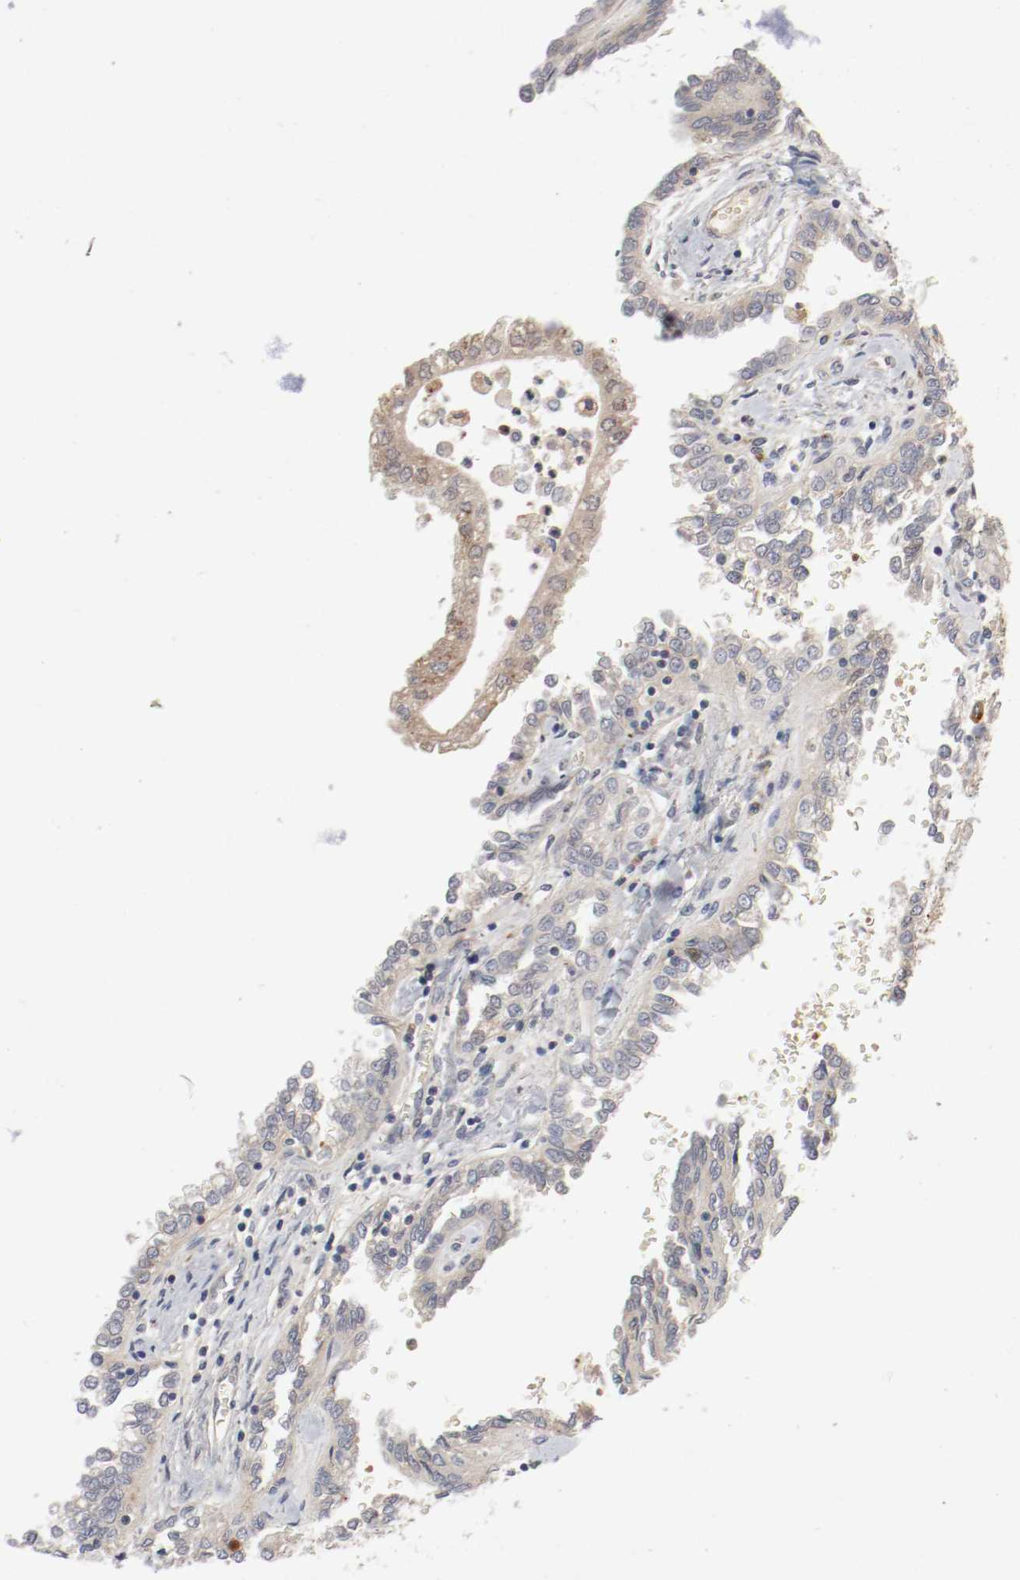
{"staining": {"intensity": "weak", "quantity": "25%-75%", "location": "cytoplasmic/membranous"}, "tissue": "renal cancer", "cell_type": "Tumor cells", "image_type": "cancer", "snomed": [{"axis": "morphology", "description": "Inflammation, NOS"}, {"axis": "morphology", "description": "Adenocarcinoma, NOS"}, {"axis": "topography", "description": "Kidney"}], "caption": "Adenocarcinoma (renal) stained for a protein demonstrates weak cytoplasmic/membranous positivity in tumor cells.", "gene": "REN", "patient": {"sex": "male", "age": 68}}